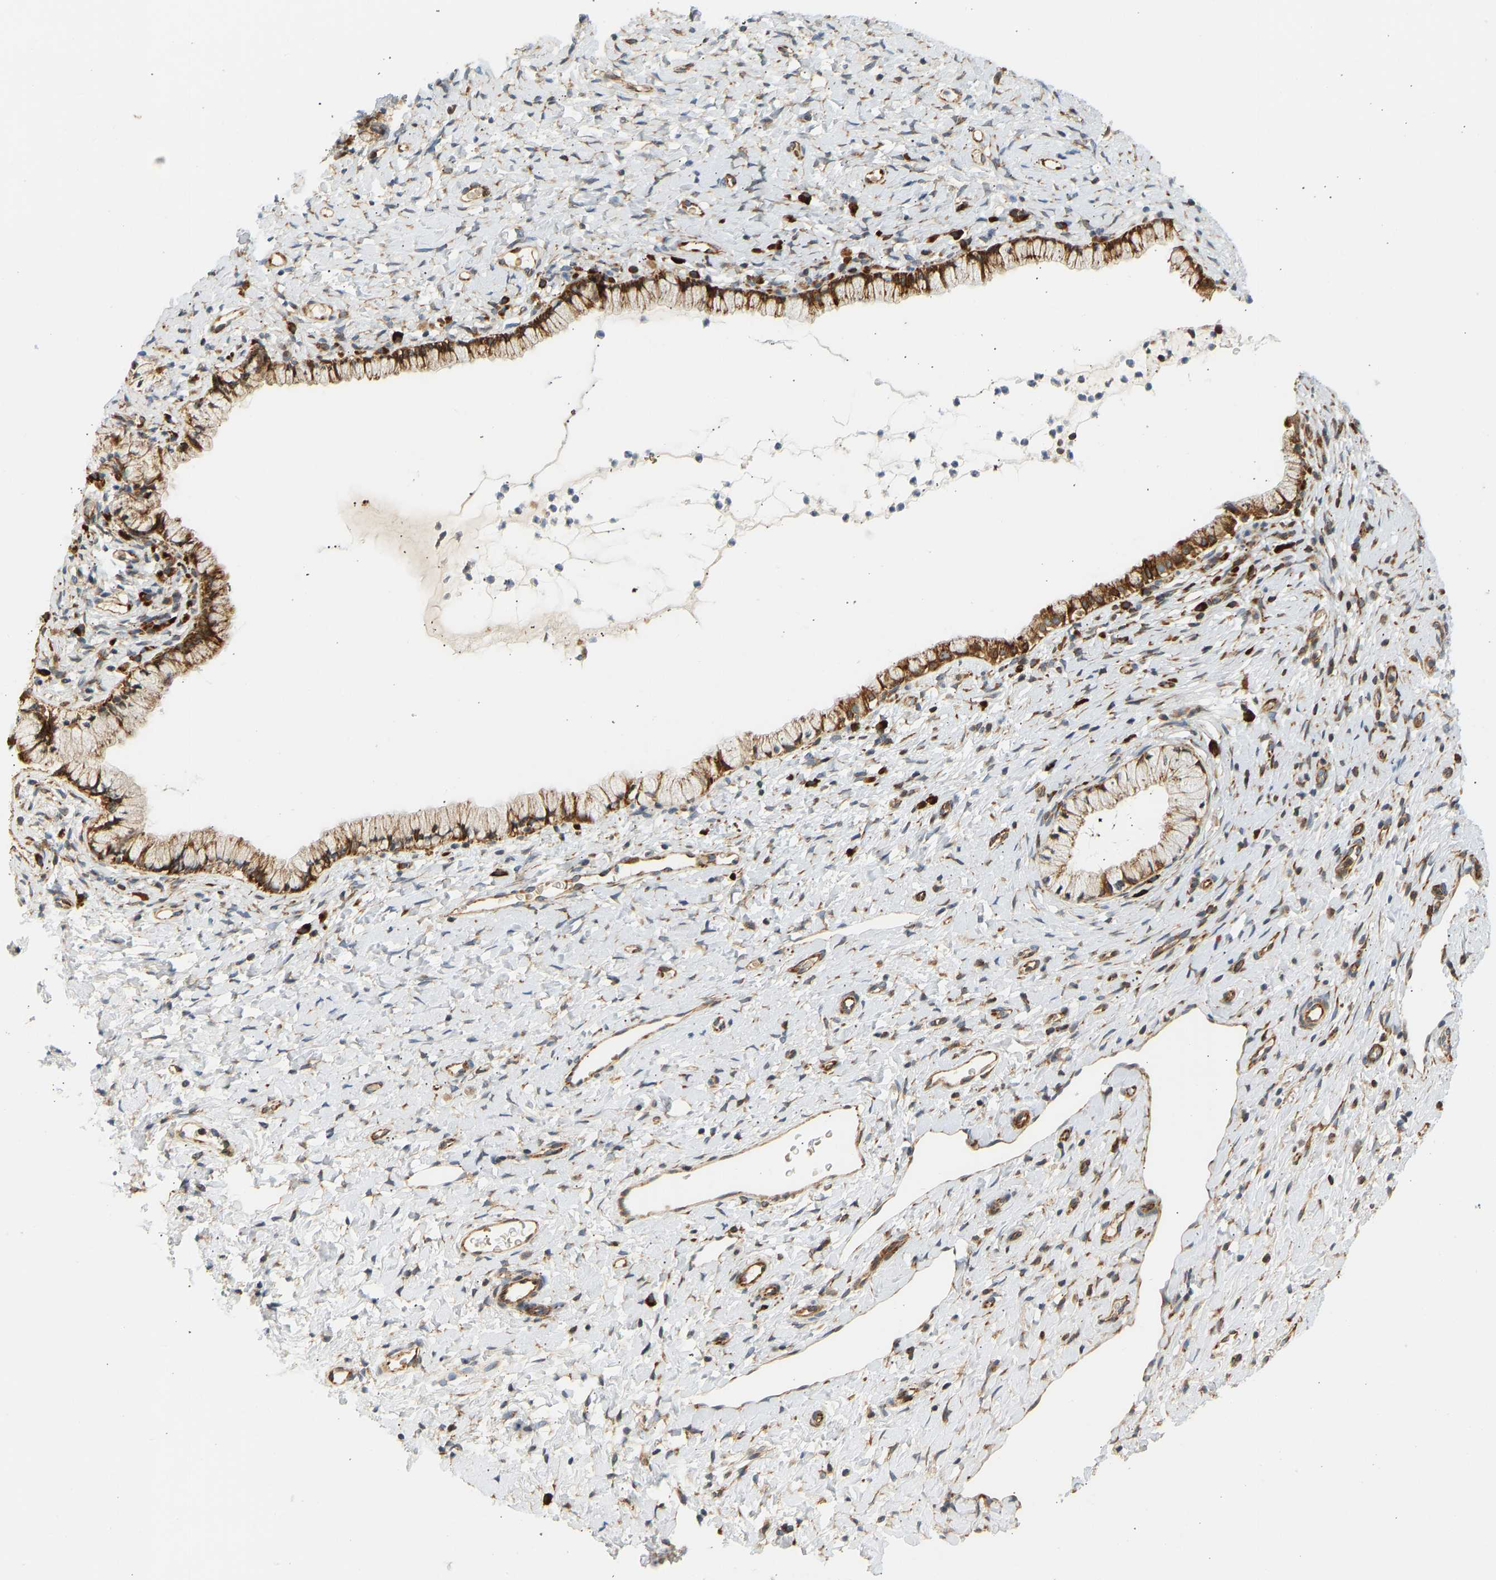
{"staining": {"intensity": "moderate", "quantity": ">75%", "location": "cytoplasmic/membranous"}, "tissue": "cervix", "cell_type": "Glandular cells", "image_type": "normal", "snomed": [{"axis": "morphology", "description": "Normal tissue, NOS"}, {"axis": "topography", "description": "Cervix"}], "caption": "Protein expression analysis of normal cervix exhibits moderate cytoplasmic/membranous staining in about >75% of glandular cells.", "gene": "RPS14", "patient": {"sex": "female", "age": 72}}